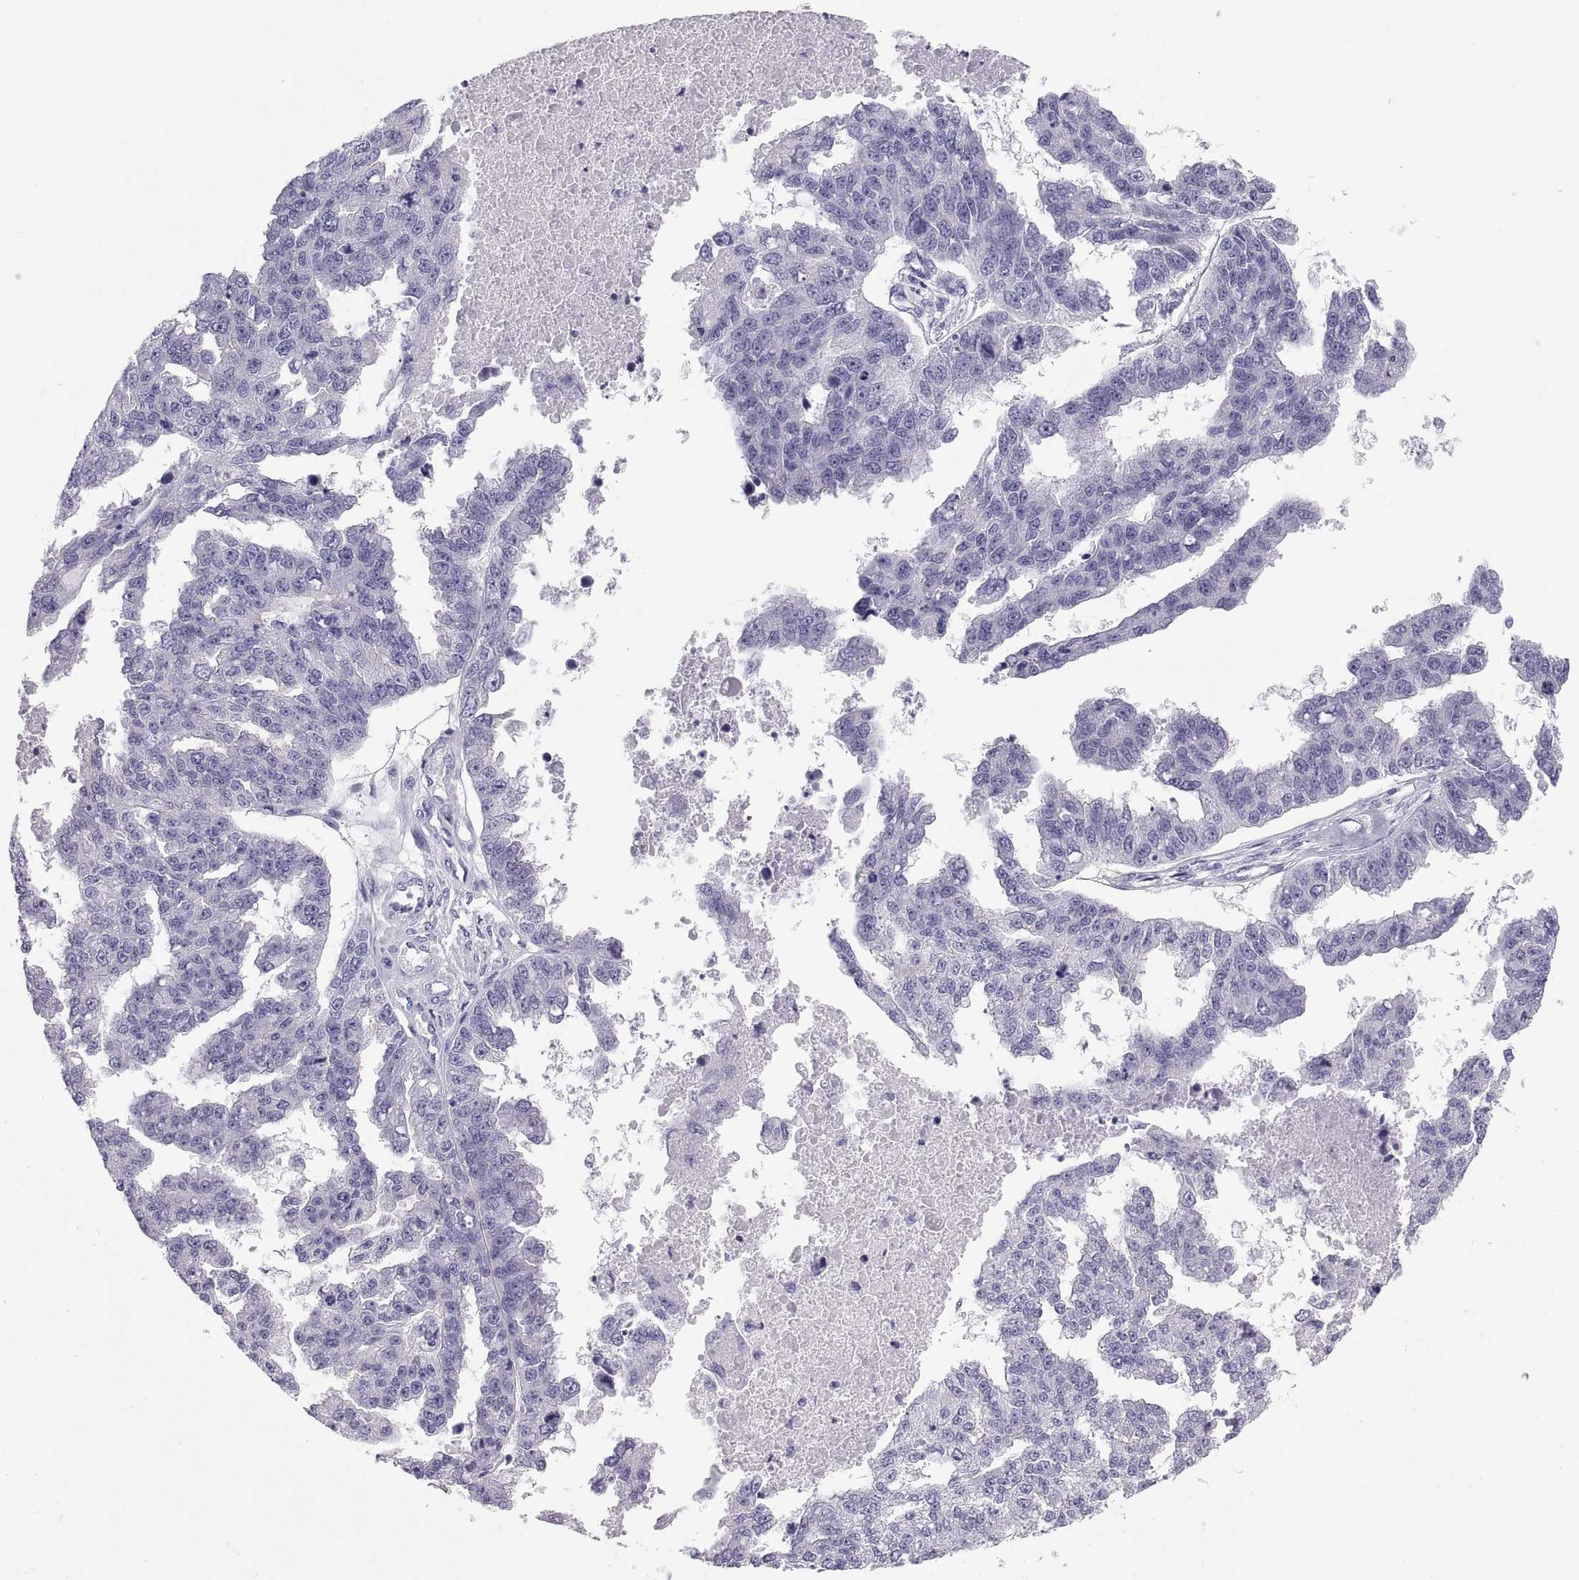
{"staining": {"intensity": "negative", "quantity": "none", "location": "none"}, "tissue": "ovarian cancer", "cell_type": "Tumor cells", "image_type": "cancer", "snomed": [{"axis": "morphology", "description": "Cystadenocarcinoma, serous, NOS"}, {"axis": "topography", "description": "Ovary"}], "caption": "A high-resolution histopathology image shows IHC staining of ovarian cancer, which displays no significant expression in tumor cells. (DAB immunohistochemistry (IHC), high magnification).", "gene": "RNASE12", "patient": {"sex": "female", "age": 58}}